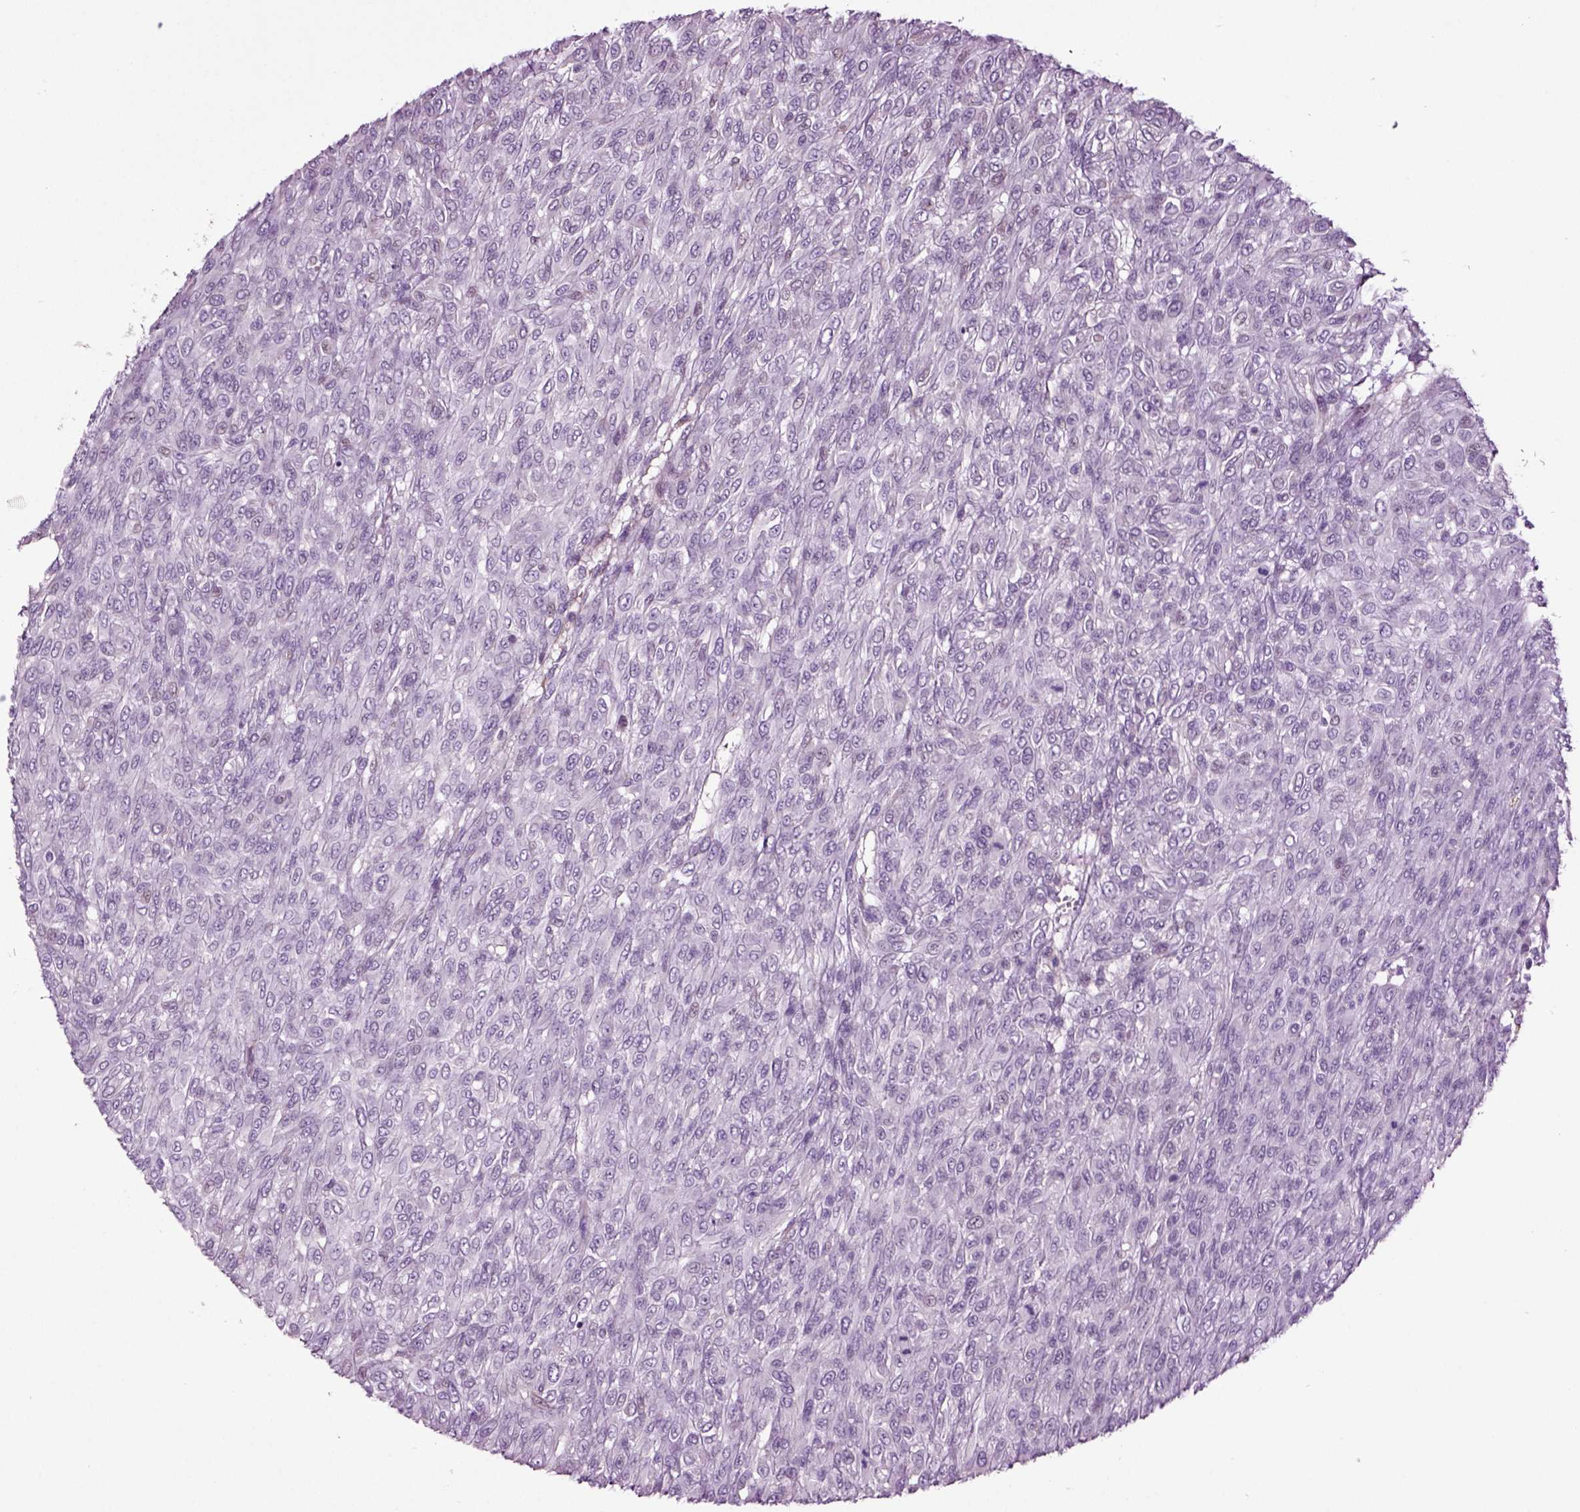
{"staining": {"intensity": "negative", "quantity": "none", "location": "none"}, "tissue": "renal cancer", "cell_type": "Tumor cells", "image_type": "cancer", "snomed": [{"axis": "morphology", "description": "Adenocarcinoma, NOS"}, {"axis": "topography", "description": "Kidney"}], "caption": "Renal adenocarcinoma was stained to show a protein in brown. There is no significant staining in tumor cells. Nuclei are stained in blue.", "gene": "ARID3A", "patient": {"sex": "male", "age": 58}}